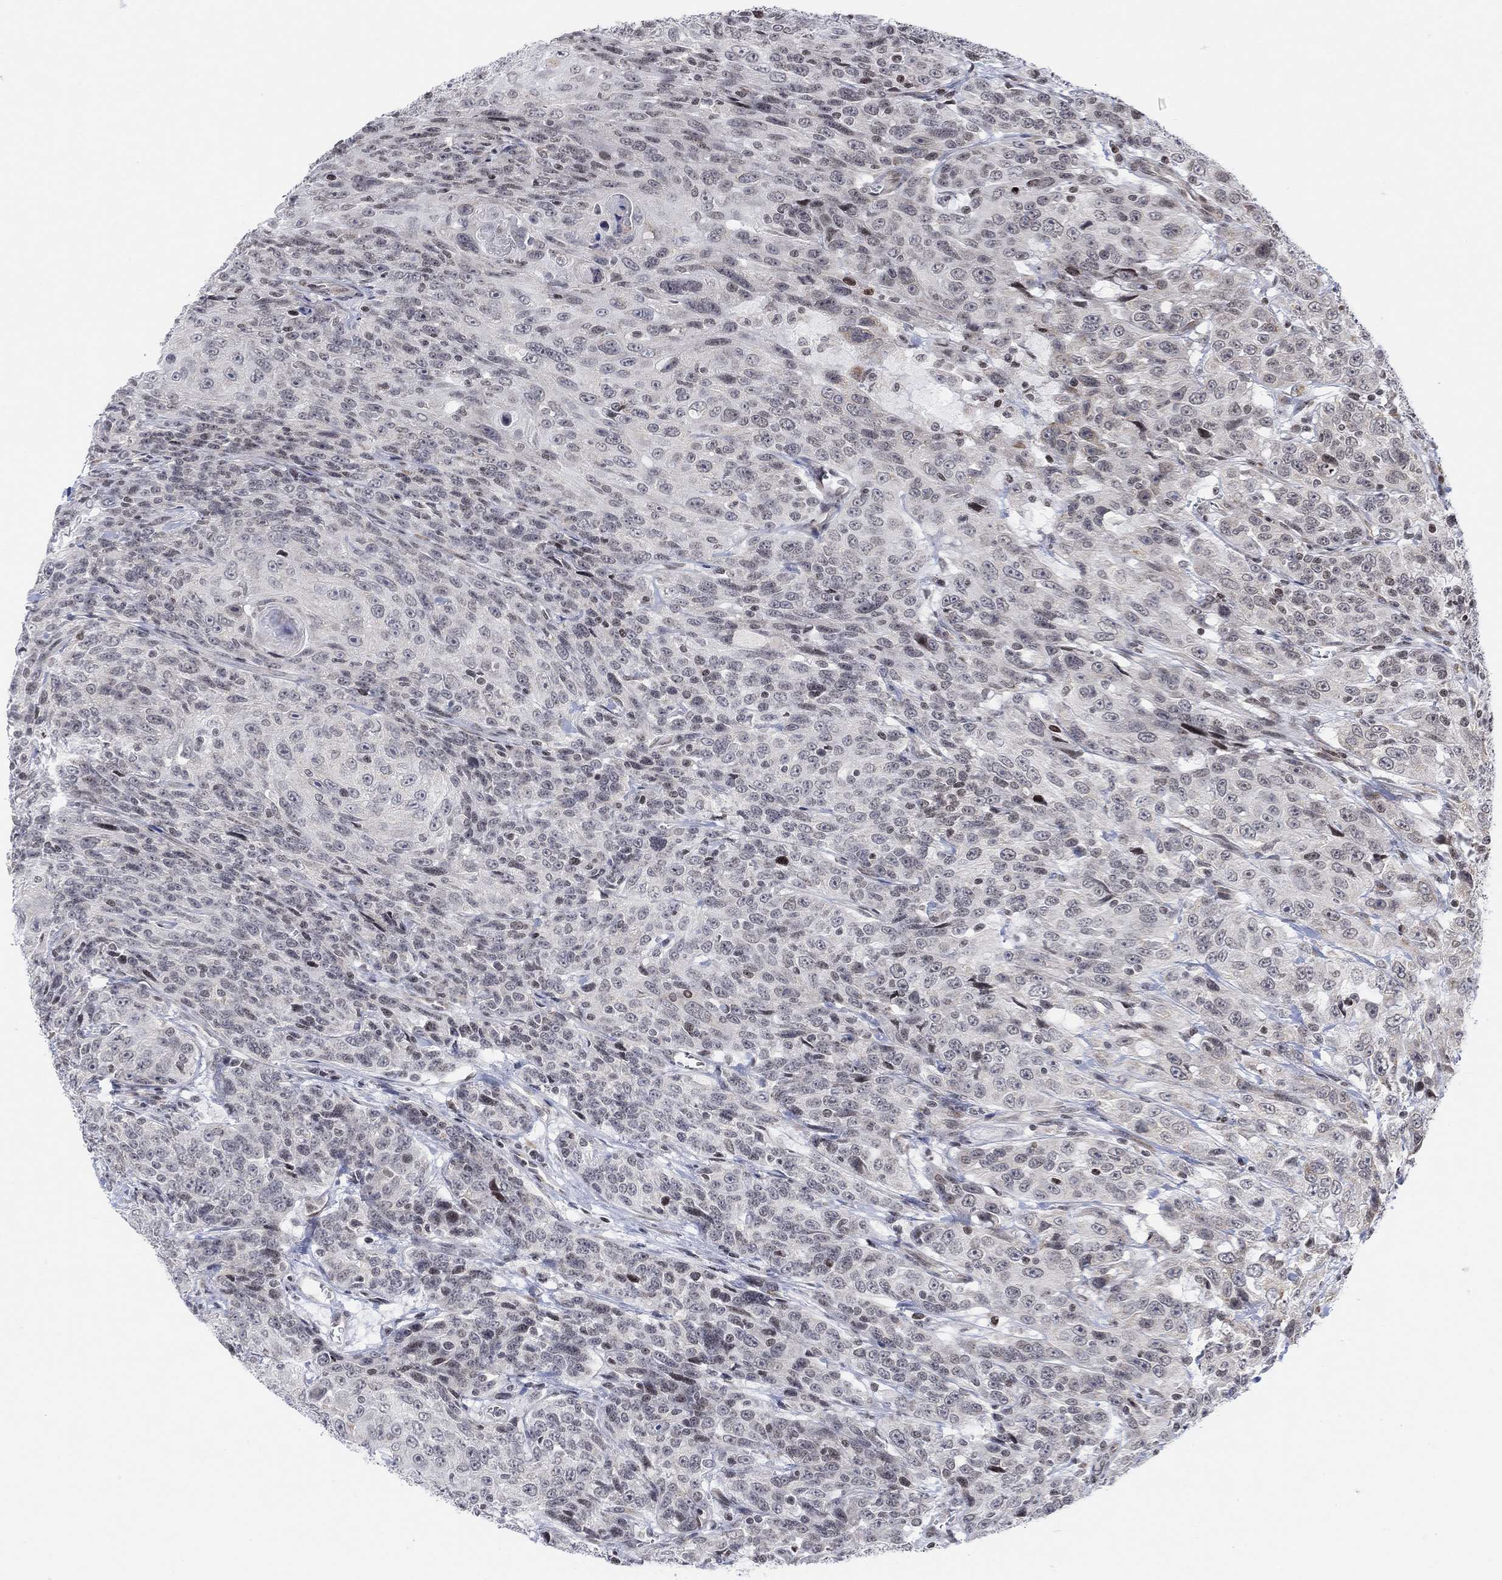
{"staining": {"intensity": "negative", "quantity": "none", "location": "none"}, "tissue": "urothelial cancer", "cell_type": "Tumor cells", "image_type": "cancer", "snomed": [{"axis": "morphology", "description": "Urothelial carcinoma, NOS"}, {"axis": "morphology", "description": "Urothelial carcinoma, High grade"}, {"axis": "topography", "description": "Urinary bladder"}], "caption": "Tumor cells are negative for brown protein staining in transitional cell carcinoma. (DAB (3,3'-diaminobenzidine) immunohistochemistry visualized using brightfield microscopy, high magnification).", "gene": "ABHD14A", "patient": {"sex": "female", "age": 73}}